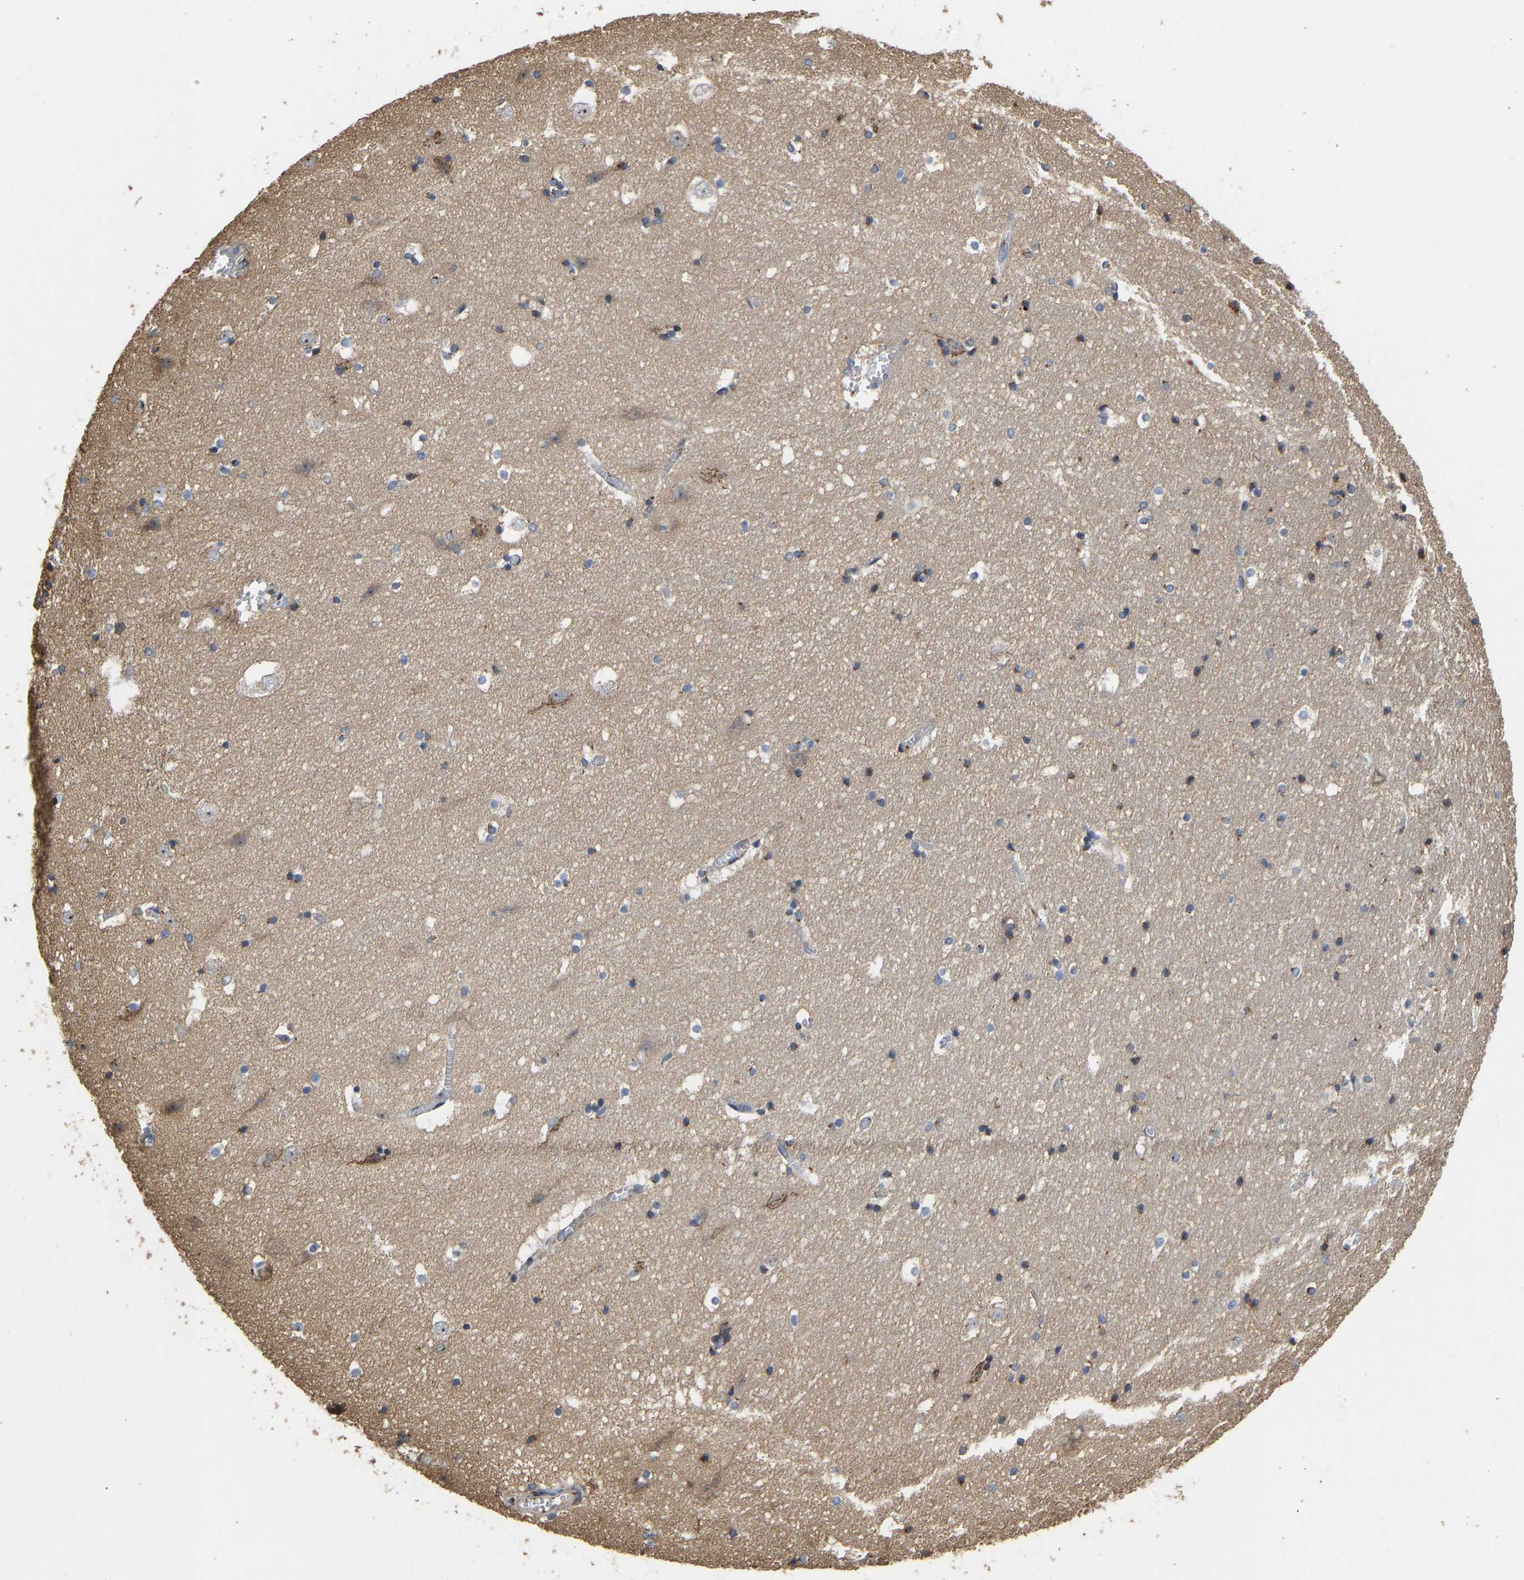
{"staining": {"intensity": "moderate", "quantity": "<25%", "location": "cytoplasmic/membranous"}, "tissue": "hippocampus", "cell_type": "Glial cells", "image_type": "normal", "snomed": [{"axis": "morphology", "description": "Normal tissue, NOS"}, {"axis": "topography", "description": "Hippocampus"}], "caption": "Immunohistochemistry (IHC) image of unremarkable human hippocampus stained for a protein (brown), which demonstrates low levels of moderate cytoplasmic/membranous positivity in approximately <25% of glial cells.", "gene": "YIPF4", "patient": {"sex": "male", "age": 45}}